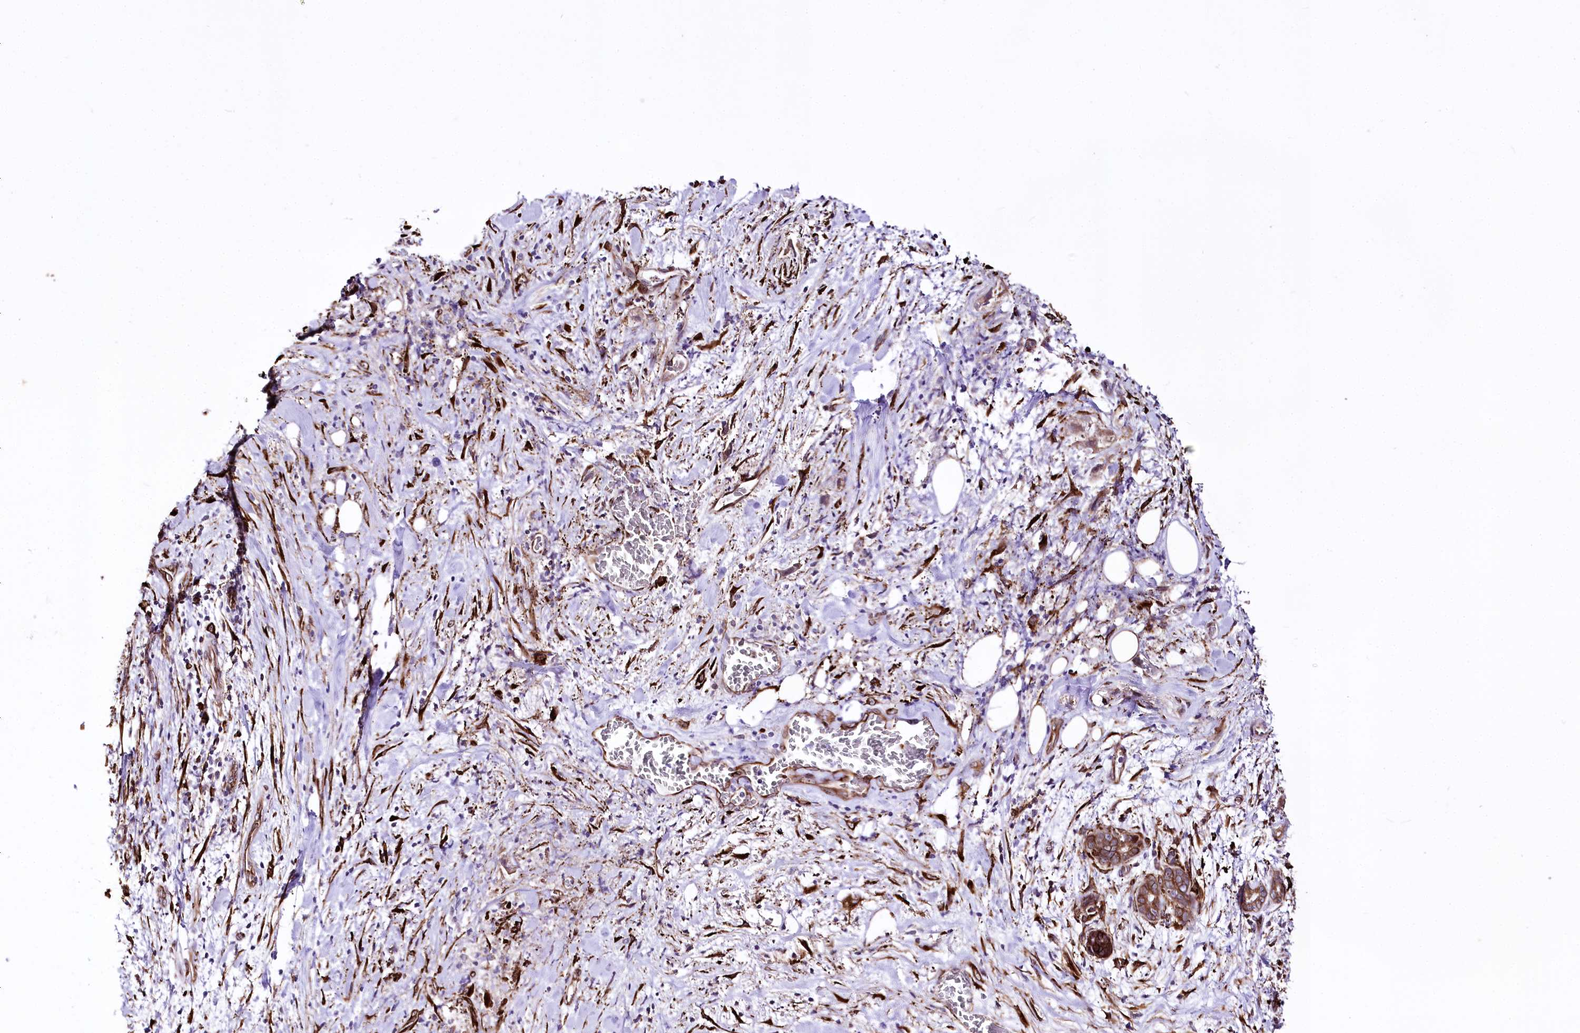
{"staining": {"intensity": "moderate", "quantity": ">75%", "location": "cytoplasmic/membranous"}, "tissue": "pancreatic cancer", "cell_type": "Tumor cells", "image_type": "cancer", "snomed": [{"axis": "morphology", "description": "Adenocarcinoma, NOS"}, {"axis": "topography", "description": "Pancreas"}], "caption": "Immunohistochemistry of human pancreatic cancer (adenocarcinoma) exhibits medium levels of moderate cytoplasmic/membranous staining in about >75% of tumor cells. (Stains: DAB (3,3'-diaminobenzidine) in brown, nuclei in blue, Microscopy: brightfield microscopy at high magnification).", "gene": "WWC1", "patient": {"sex": "female", "age": 78}}